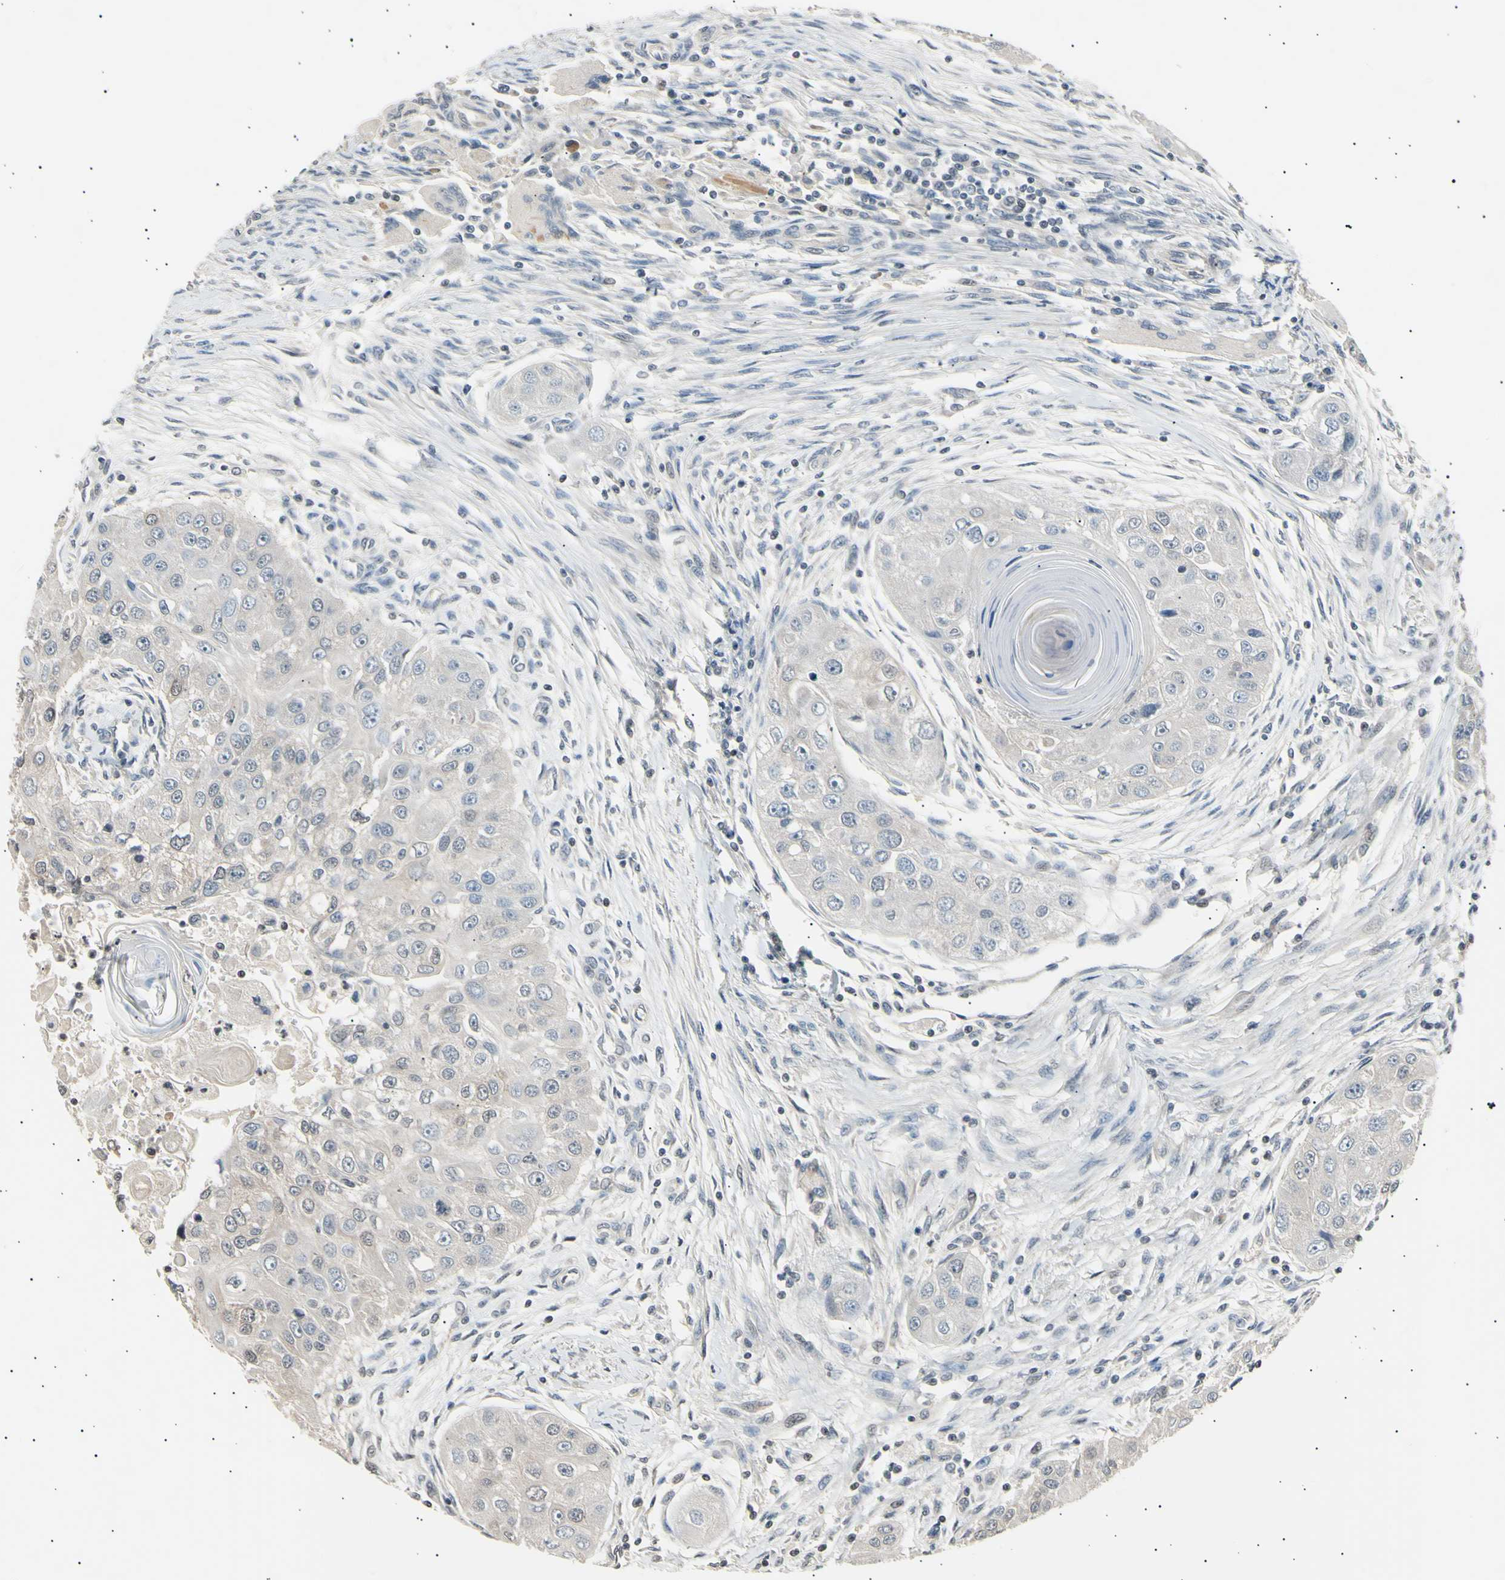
{"staining": {"intensity": "weak", "quantity": ">75%", "location": "cytoplasmic/membranous"}, "tissue": "head and neck cancer", "cell_type": "Tumor cells", "image_type": "cancer", "snomed": [{"axis": "morphology", "description": "Normal tissue, NOS"}, {"axis": "morphology", "description": "Squamous cell carcinoma, NOS"}, {"axis": "topography", "description": "Skeletal muscle"}, {"axis": "topography", "description": "Head-Neck"}], "caption": "Immunohistochemical staining of human head and neck squamous cell carcinoma demonstrates weak cytoplasmic/membranous protein staining in approximately >75% of tumor cells.", "gene": "AK1", "patient": {"sex": "male", "age": 51}}